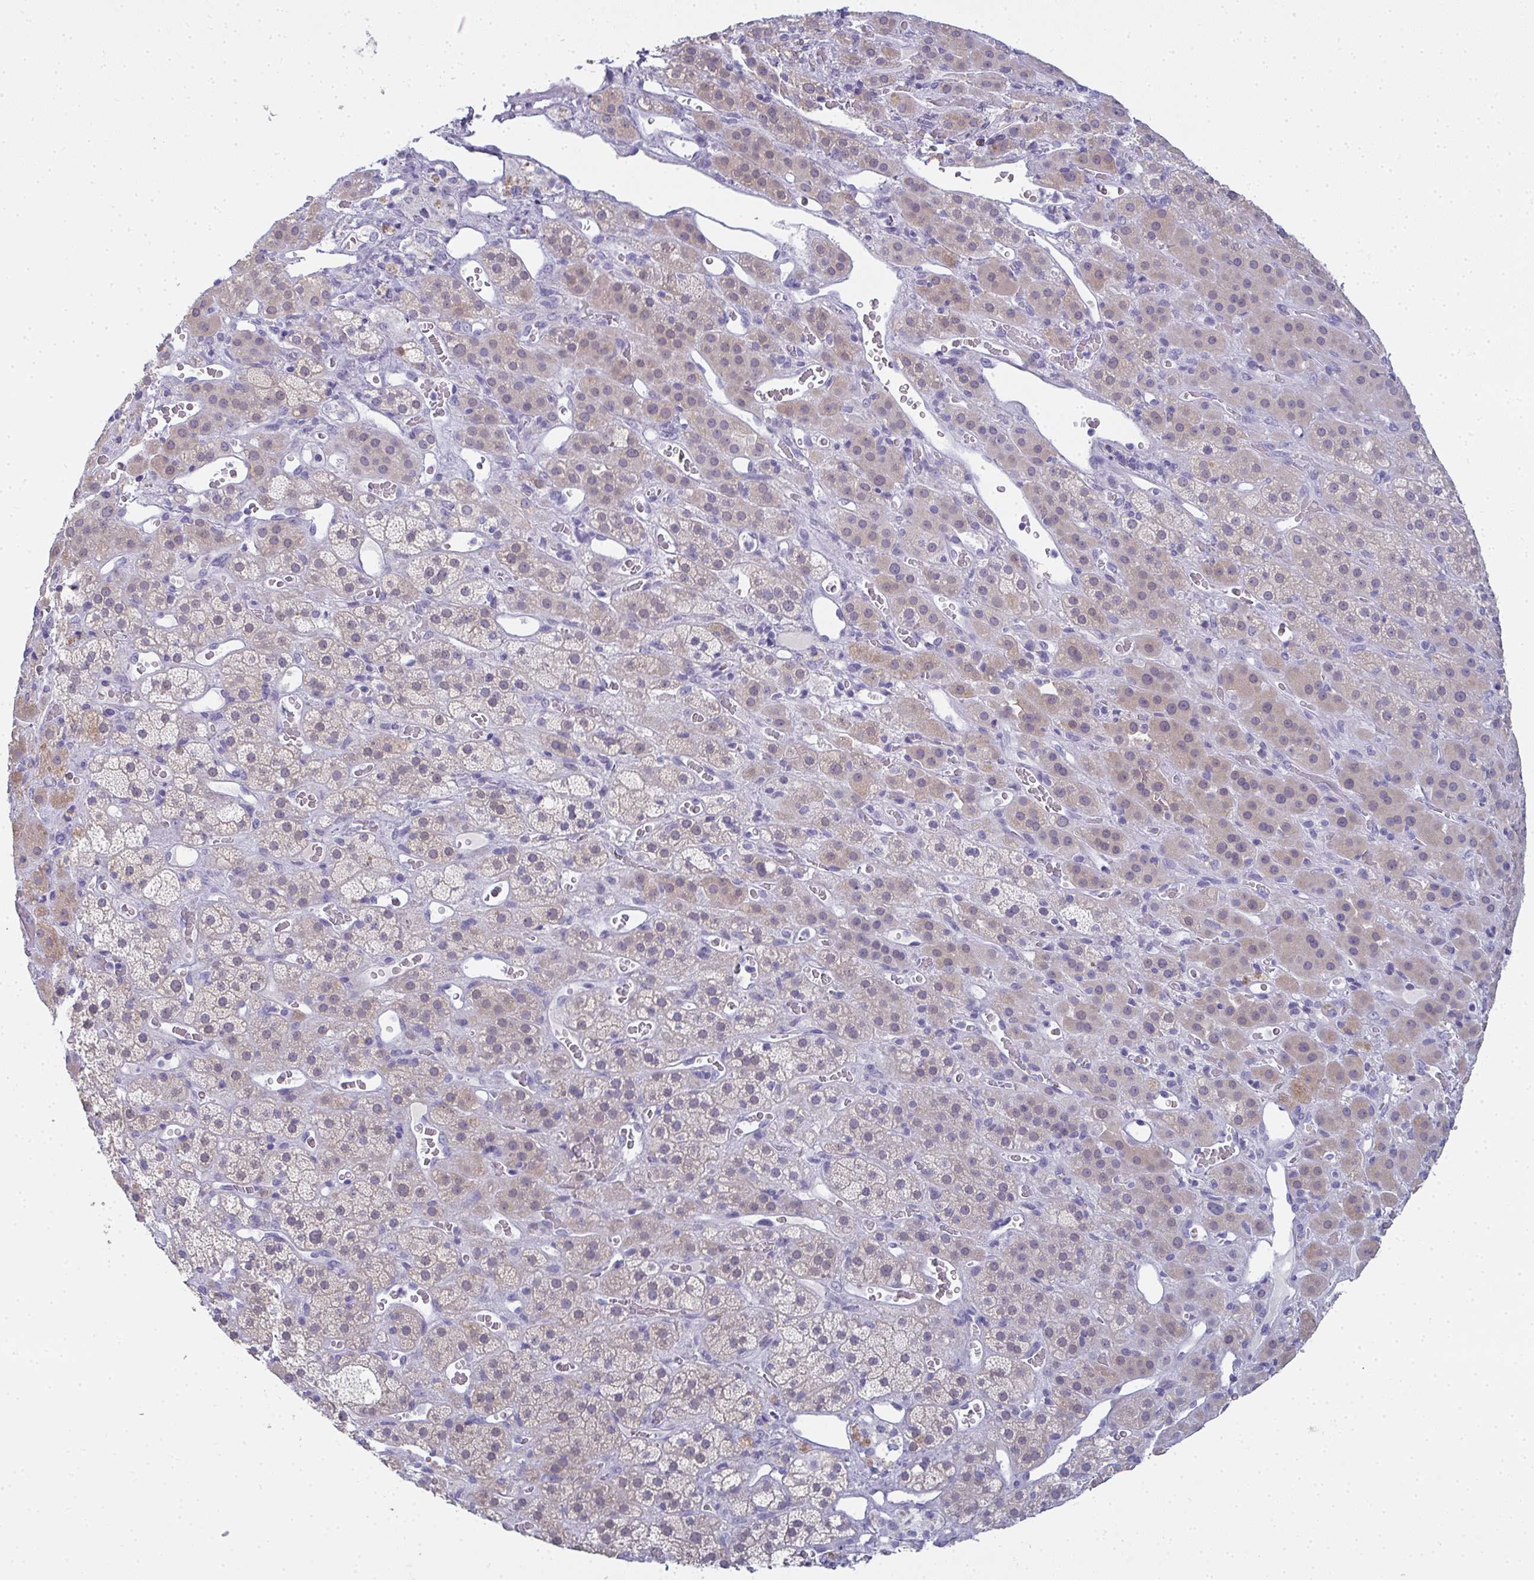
{"staining": {"intensity": "weak", "quantity": "<25%", "location": "cytoplasmic/membranous"}, "tissue": "adrenal gland", "cell_type": "Glandular cells", "image_type": "normal", "snomed": [{"axis": "morphology", "description": "Normal tissue, NOS"}, {"axis": "topography", "description": "Adrenal gland"}], "caption": "IHC image of normal adrenal gland: adrenal gland stained with DAB (3,3'-diaminobenzidine) demonstrates no significant protein positivity in glandular cells.", "gene": "SLC36A2", "patient": {"sex": "male", "age": 57}}